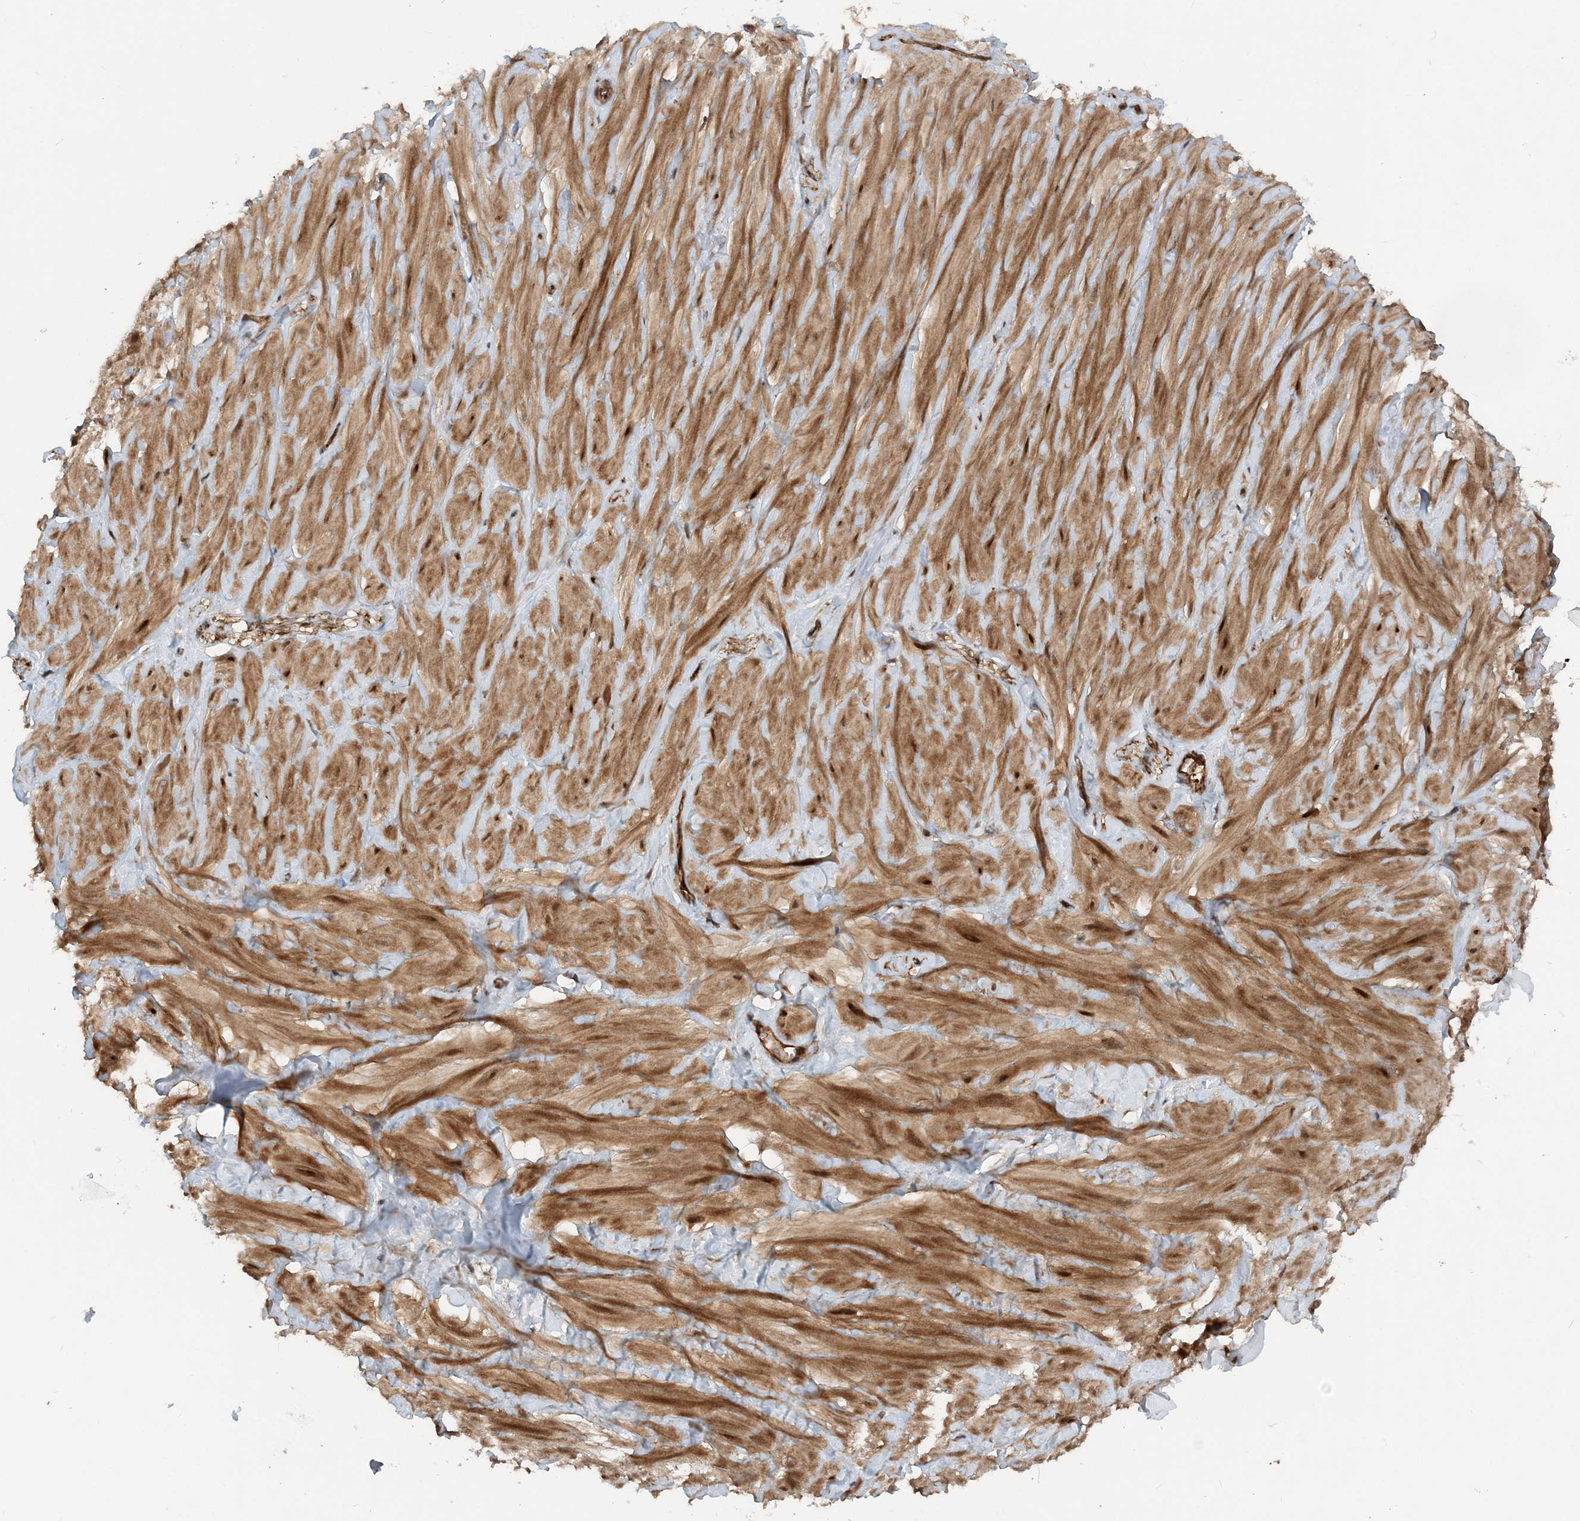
{"staining": {"intensity": "weak", "quantity": ">75%", "location": "cytoplasmic/membranous"}, "tissue": "adipose tissue", "cell_type": "Adipocytes", "image_type": "normal", "snomed": [{"axis": "morphology", "description": "Normal tissue, NOS"}, {"axis": "topography", "description": "Adipose tissue"}, {"axis": "topography", "description": "Vascular tissue"}, {"axis": "topography", "description": "Peripheral nerve tissue"}], "caption": "Adipocytes demonstrate low levels of weak cytoplasmic/membranous positivity in about >75% of cells in benign human adipose tissue.", "gene": "GEMIN5", "patient": {"sex": "male", "age": 25}}